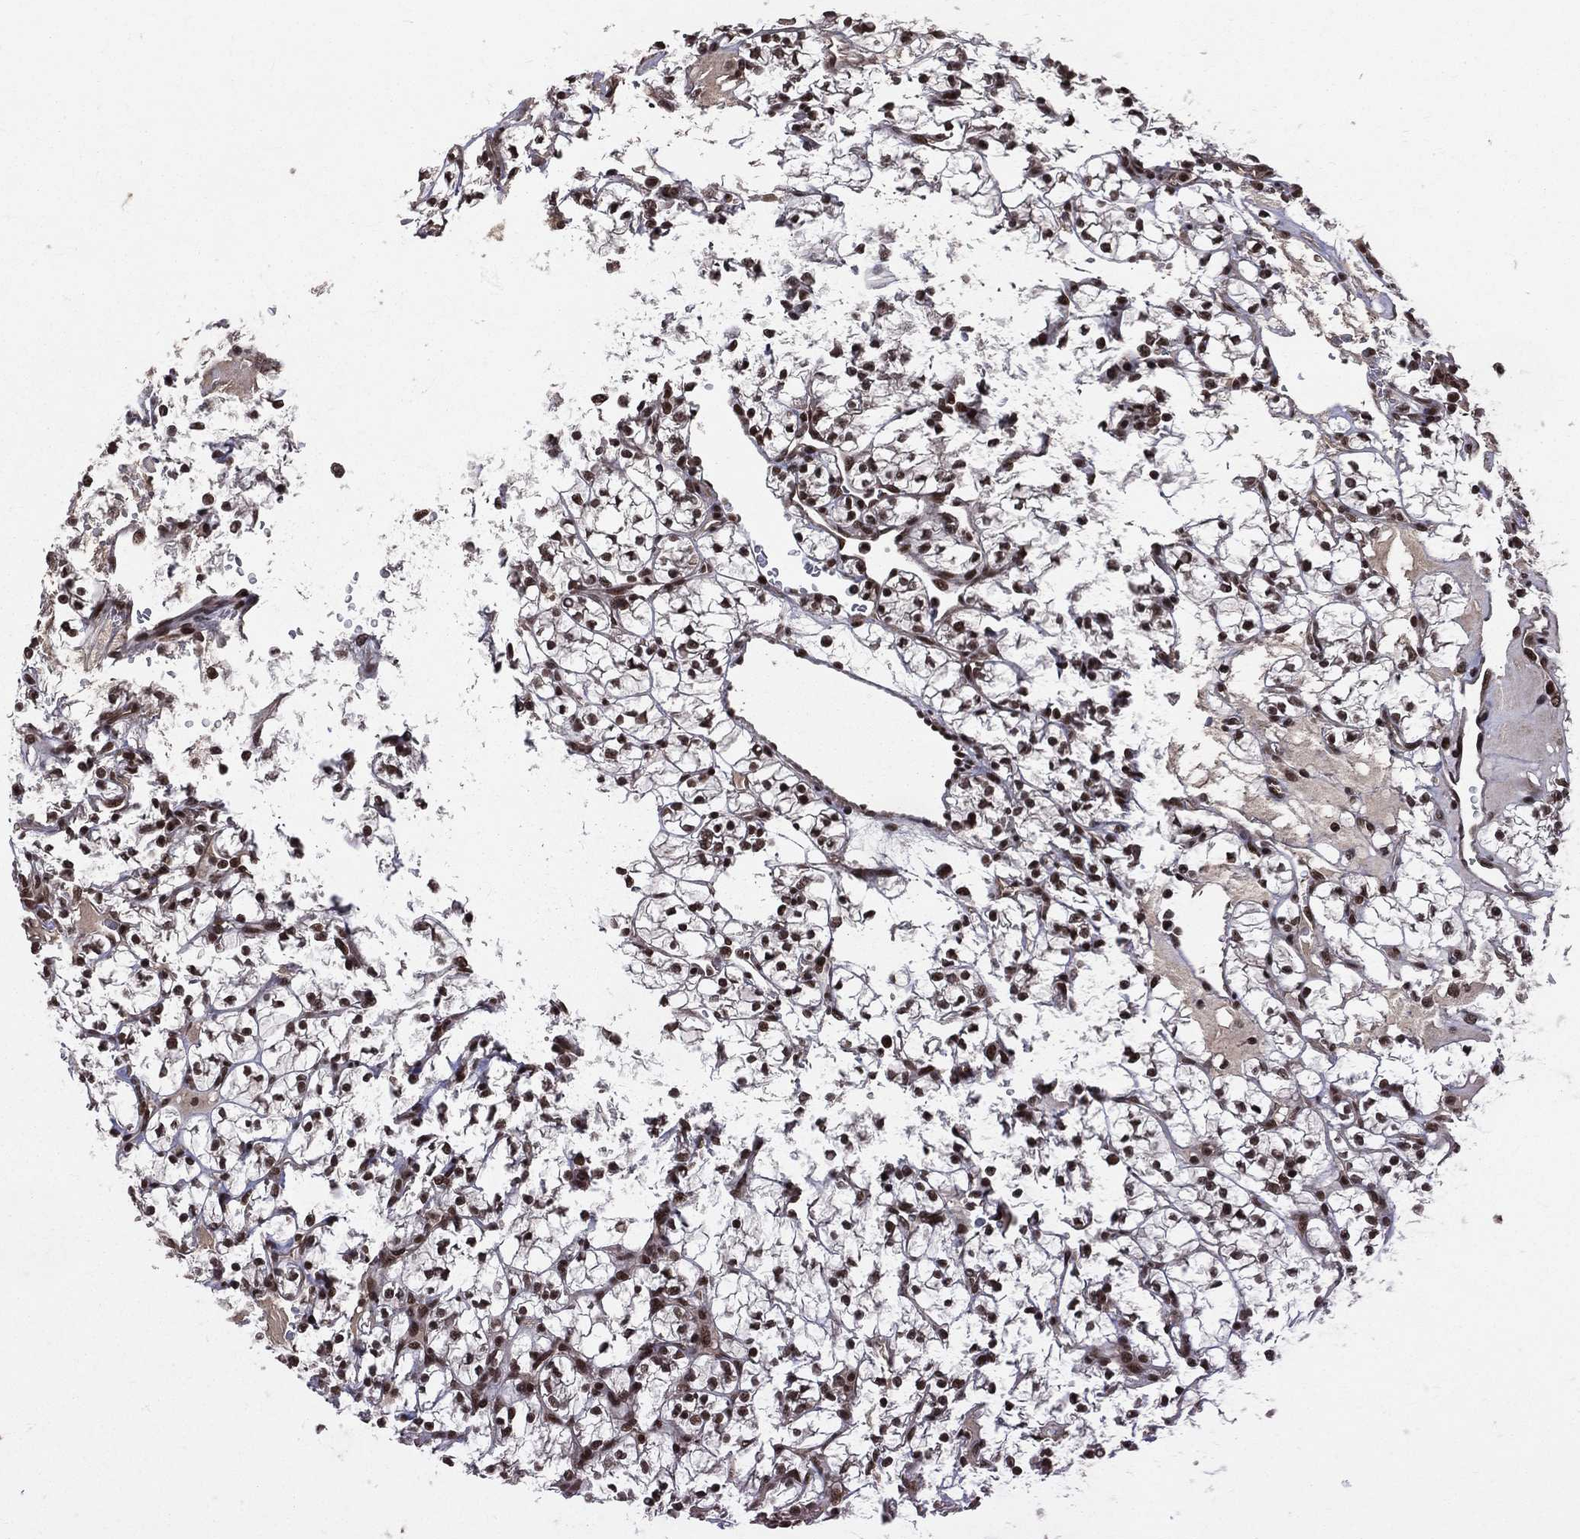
{"staining": {"intensity": "strong", "quantity": ">75%", "location": "nuclear"}, "tissue": "renal cancer", "cell_type": "Tumor cells", "image_type": "cancer", "snomed": [{"axis": "morphology", "description": "Adenocarcinoma, NOS"}, {"axis": "topography", "description": "Kidney"}], "caption": "Brown immunohistochemical staining in human renal adenocarcinoma shows strong nuclear expression in about >75% of tumor cells. Immunohistochemistry (ihc) stains the protein of interest in brown and the nuclei are stained blue.", "gene": "SMC3", "patient": {"sex": "female", "age": 89}}